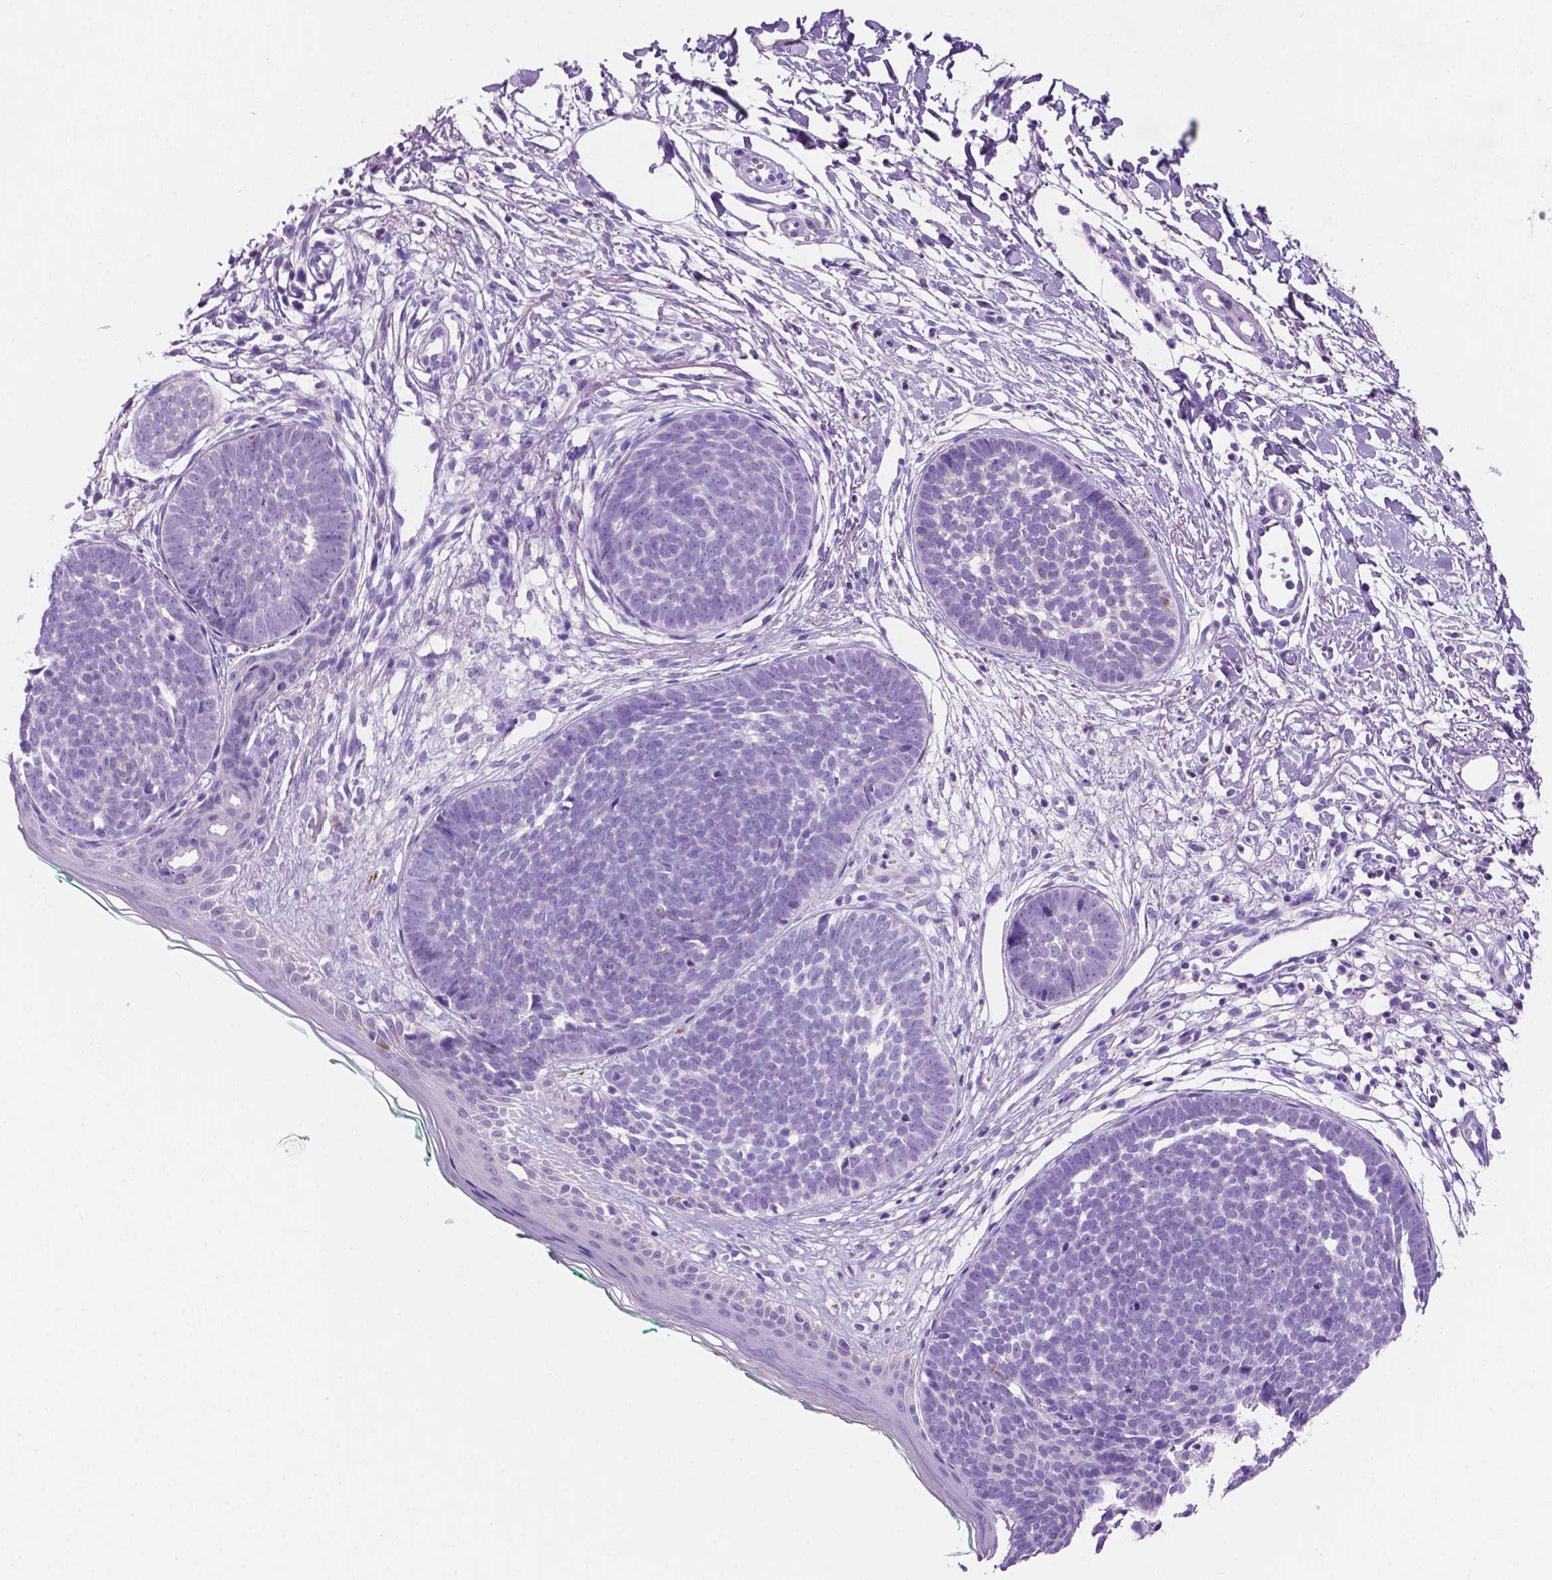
{"staining": {"intensity": "negative", "quantity": "none", "location": "none"}, "tissue": "skin cancer", "cell_type": "Tumor cells", "image_type": "cancer", "snomed": [{"axis": "morphology", "description": "Basal cell carcinoma"}, {"axis": "topography", "description": "Skin"}, {"axis": "topography", "description": "Skin of neck"}, {"axis": "topography", "description": "Skin of shoulder"}, {"axis": "topography", "description": "Skin of back"}], "caption": "IHC of human skin cancer (basal cell carcinoma) reveals no positivity in tumor cells. (DAB immunohistochemistry (IHC) with hematoxylin counter stain).", "gene": "POU4F1", "patient": {"sex": "male", "age": 80}}